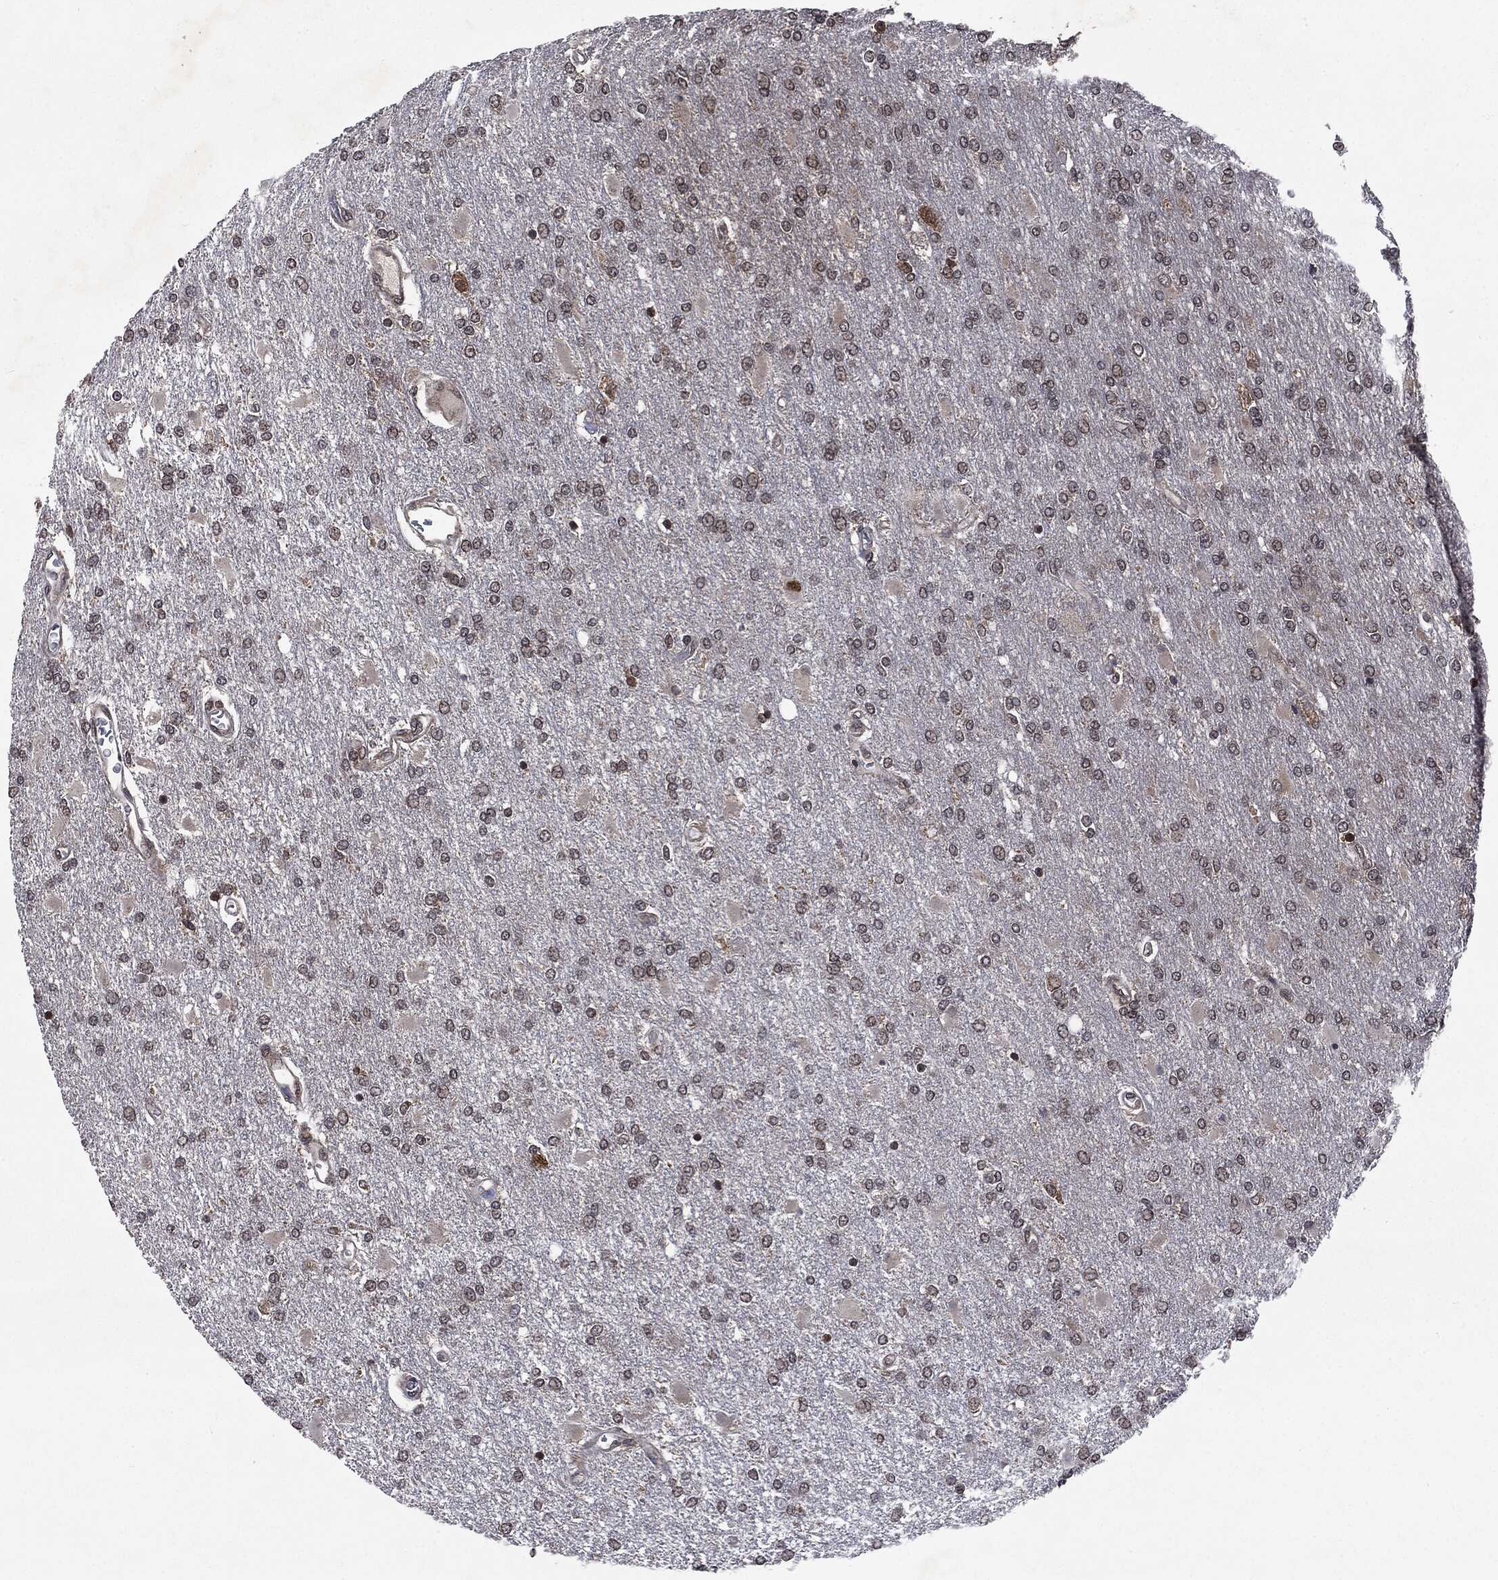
{"staining": {"intensity": "negative", "quantity": "none", "location": "none"}, "tissue": "glioma", "cell_type": "Tumor cells", "image_type": "cancer", "snomed": [{"axis": "morphology", "description": "Glioma, malignant, High grade"}, {"axis": "topography", "description": "Cerebral cortex"}], "caption": "High-grade glioma (malignant) was stained to show a protein in brown. There is no significant staining in tumor cells.", "gene": "STAU2", "patient": {"sex": "male", "age": 79}}